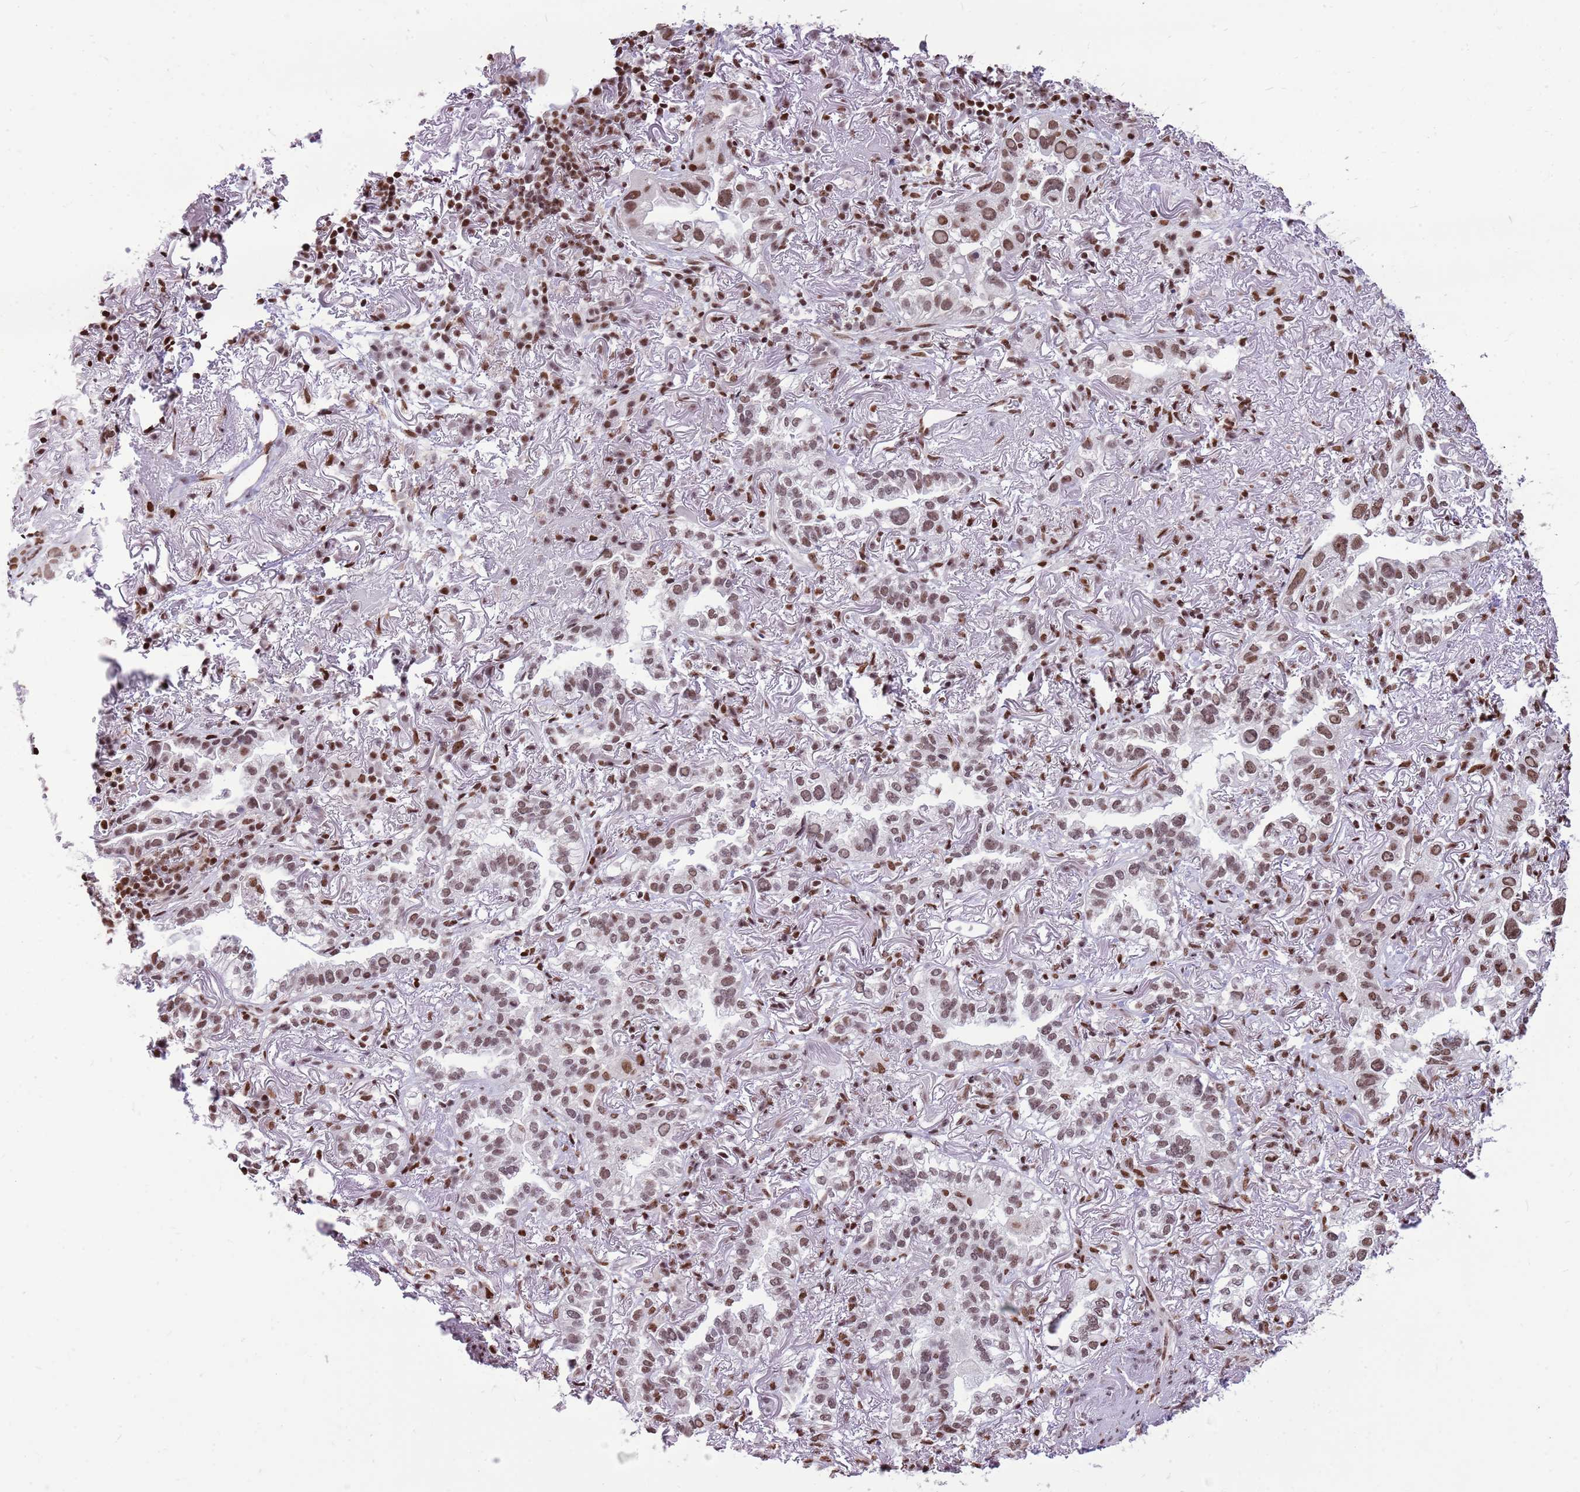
{"staining": {"intensity": "moderate", "quantity": ">75%", "location": "nuclear"}, "tissue": "lung cancer", "cell_type": "Tumor cells", "image_type": "cancer", "snomed": [{"axis": "morphology", "description": "Adenocarcinoma, NOS"}, {"axis": "topography", "description": "Lung"}], "caption": "This micrograph displays adenocarcinoma (lung) stained with immunohistochemistry to label a protein in brown. The nuclear of tumor cells show moderate positivity for the protein. Nuclei are counter-stained blue.", "gene": "WASHC4", "patient": {"sex": "female", "age": 69}}